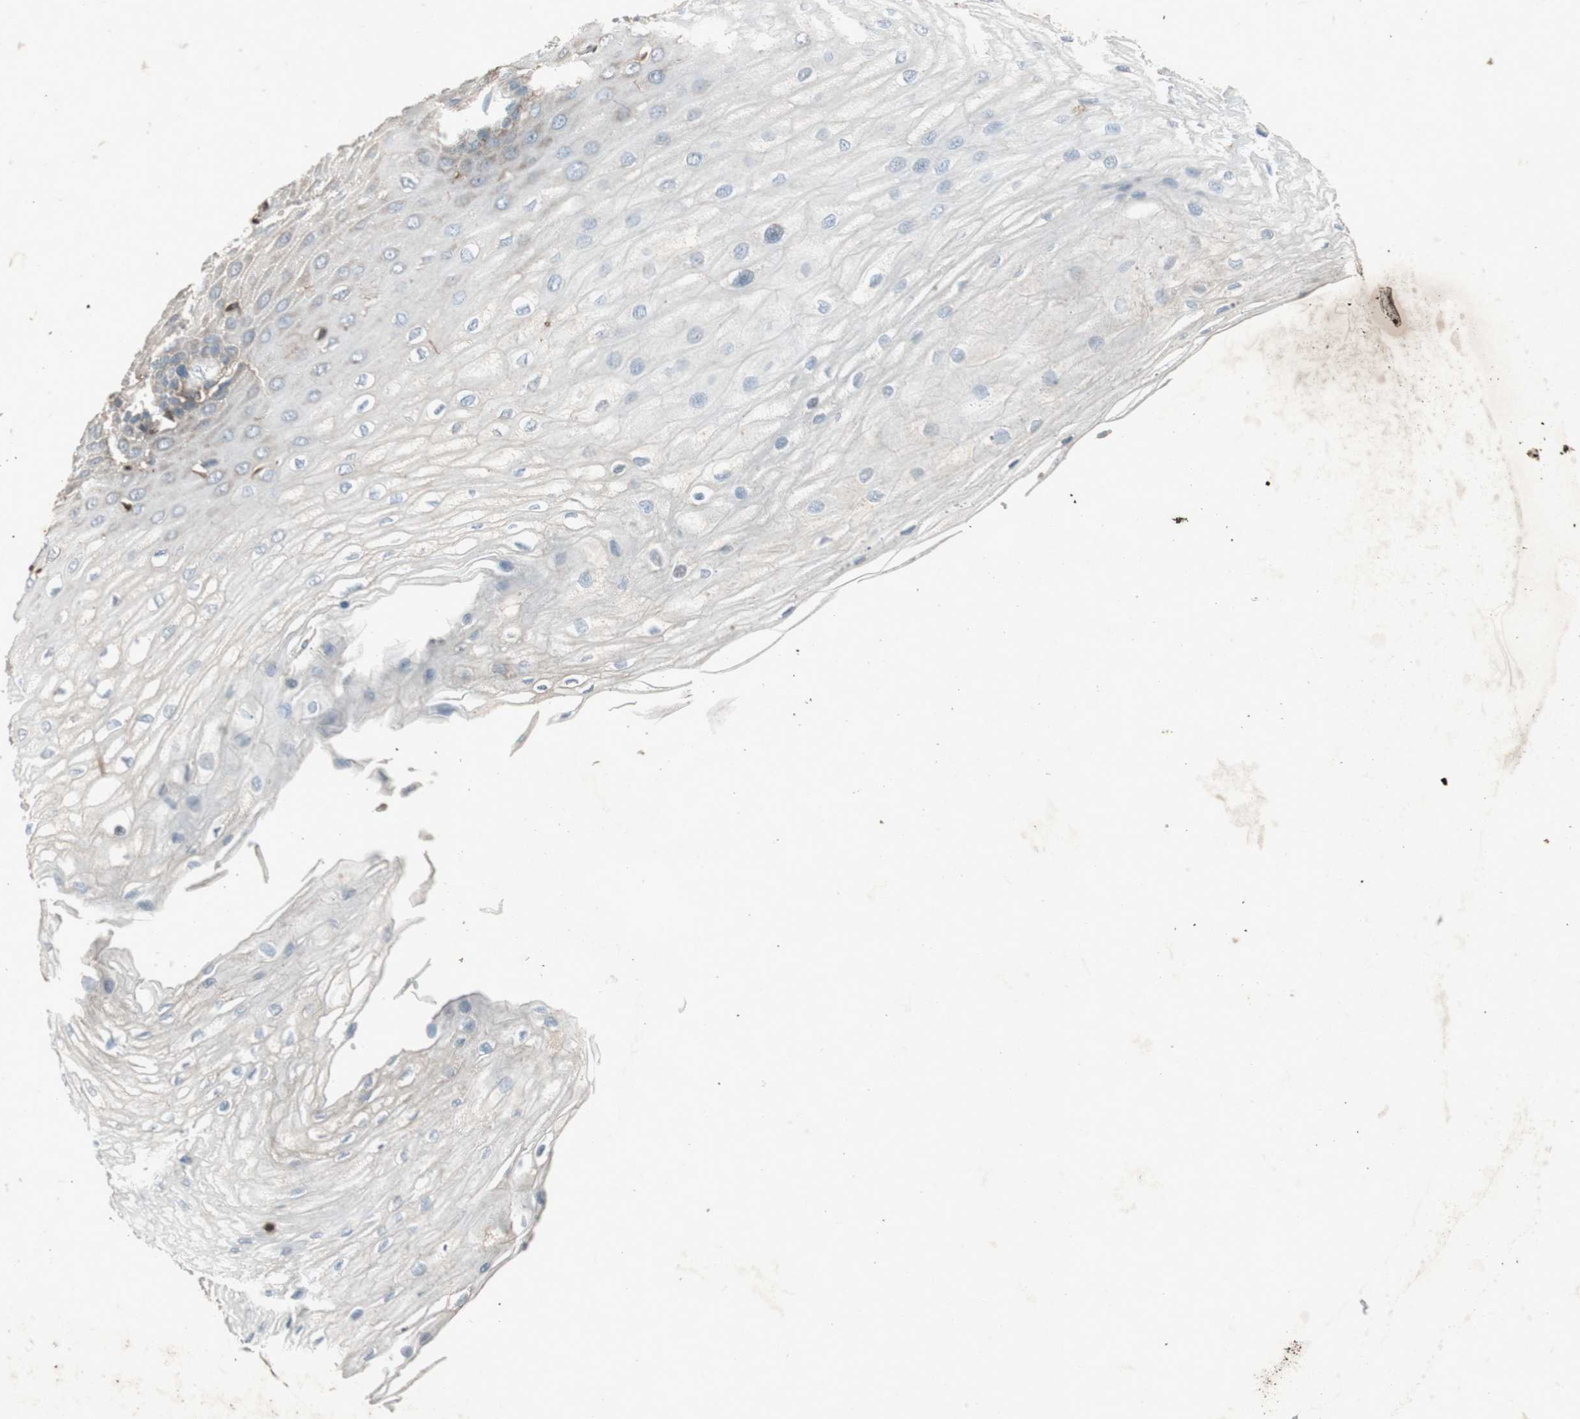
{"staining": {"intensity": "moderate", "quantity": "<25%", "location": "cytoplasmic/membranous"}, "tissue": "esophagus", "cell_type": "Squamous epithelial cells", "image_type": "normal", "snomed": [{"axis": "morphology", "description": "Normal tissue, NOS"}, {"axis": "morphology", "description": "Squamous cell carcinoma, NOS"}, {"axis": "topography", "description": "Esophagus"}], "caption": "DAB immunohistochemical staining of normal human esophagus exhibits moderate cytoplasmic/membranous protein staining in approximately <25% of squamous epithelial cells.", "gene": "TYROBP", "patient": {"sex": "male", "age": 65}}